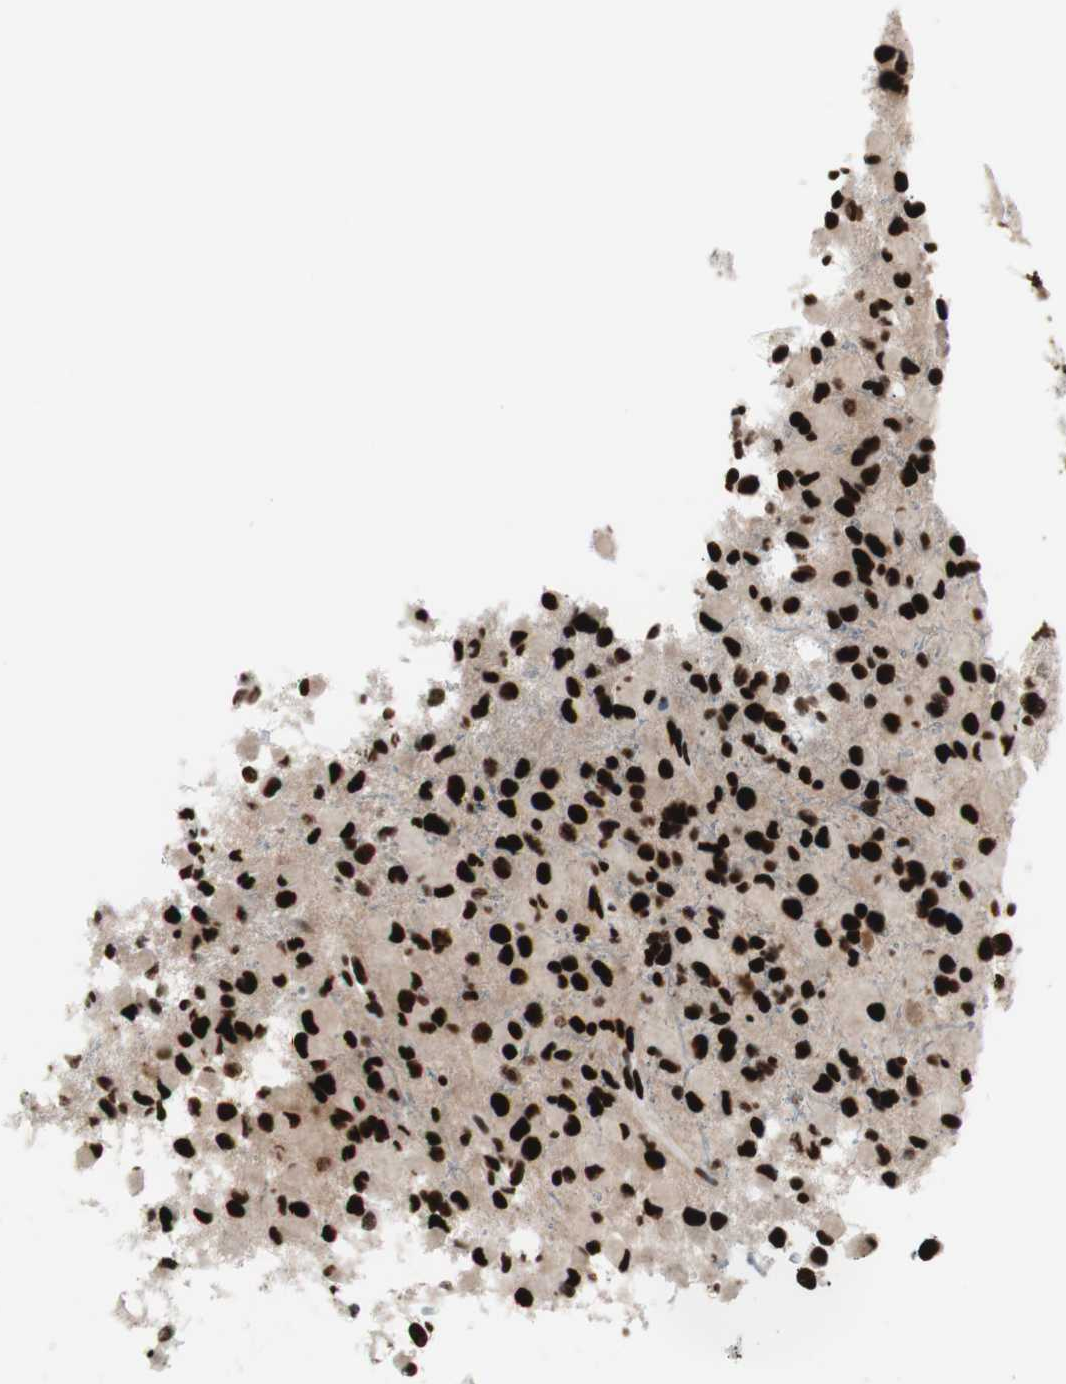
{"staining": {"intensity": "strong", "quantity": ">75%", "location": "nuclear"}, "tissue": "glioma", "cell_type": "Tumor cells", "image_type": "cancer", "snomed": [{"axis": "morphology", "description": "Glioma, malignant, Low grade"}, {"axis": "topography", "description": "Brain"}], "caption": "A brown stain highlights strong nuclear positivity of a protein in glioma tumor cells. (Brightfield microscopy of DAB IHC at high magnification).", "gene": "PSME3", "patient": {"sex": "male", "age": 42}}